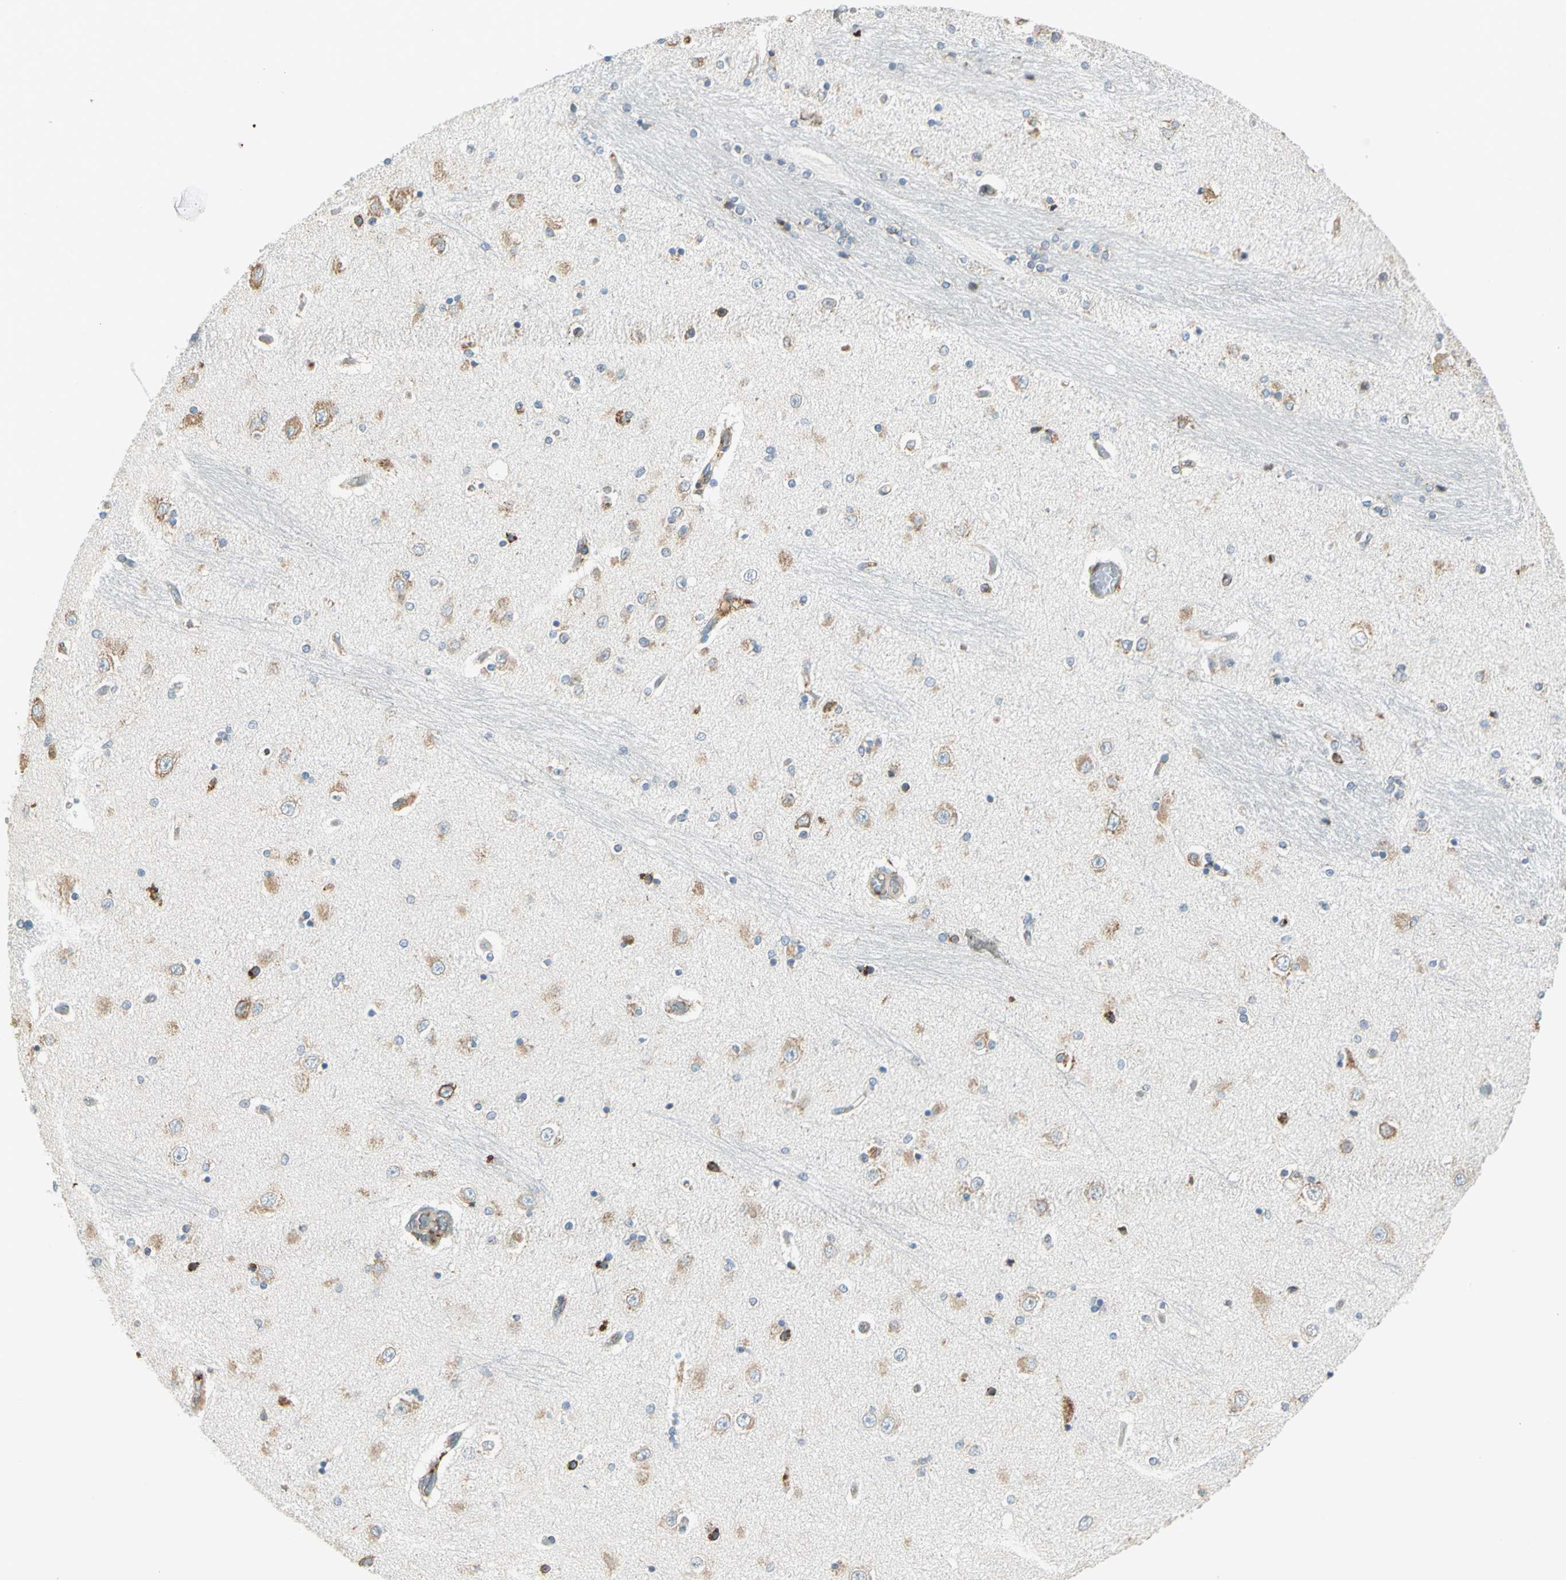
{"staining": {"intensity": "moderate", "quantity": "25%-75%", "location": "cytoplasmic/membranous"}, "tissue": "hippocampus", "cell_type": "Glial cells", "image_type": "normal", "snomed": [{"axis": "morphology", "description": "Normal tissue, NOS"}, {"axis": "topography", "description": "Hippocampus"}], "caption": "An image showing moderate cytoplasmic/membranous staining in about 25%-75% of glial cells in normal hippocampus, as visualized by brown immunohistochemical staining.", "gene": "PDIA4", "patient": {"sex": "female", "age": 54}}